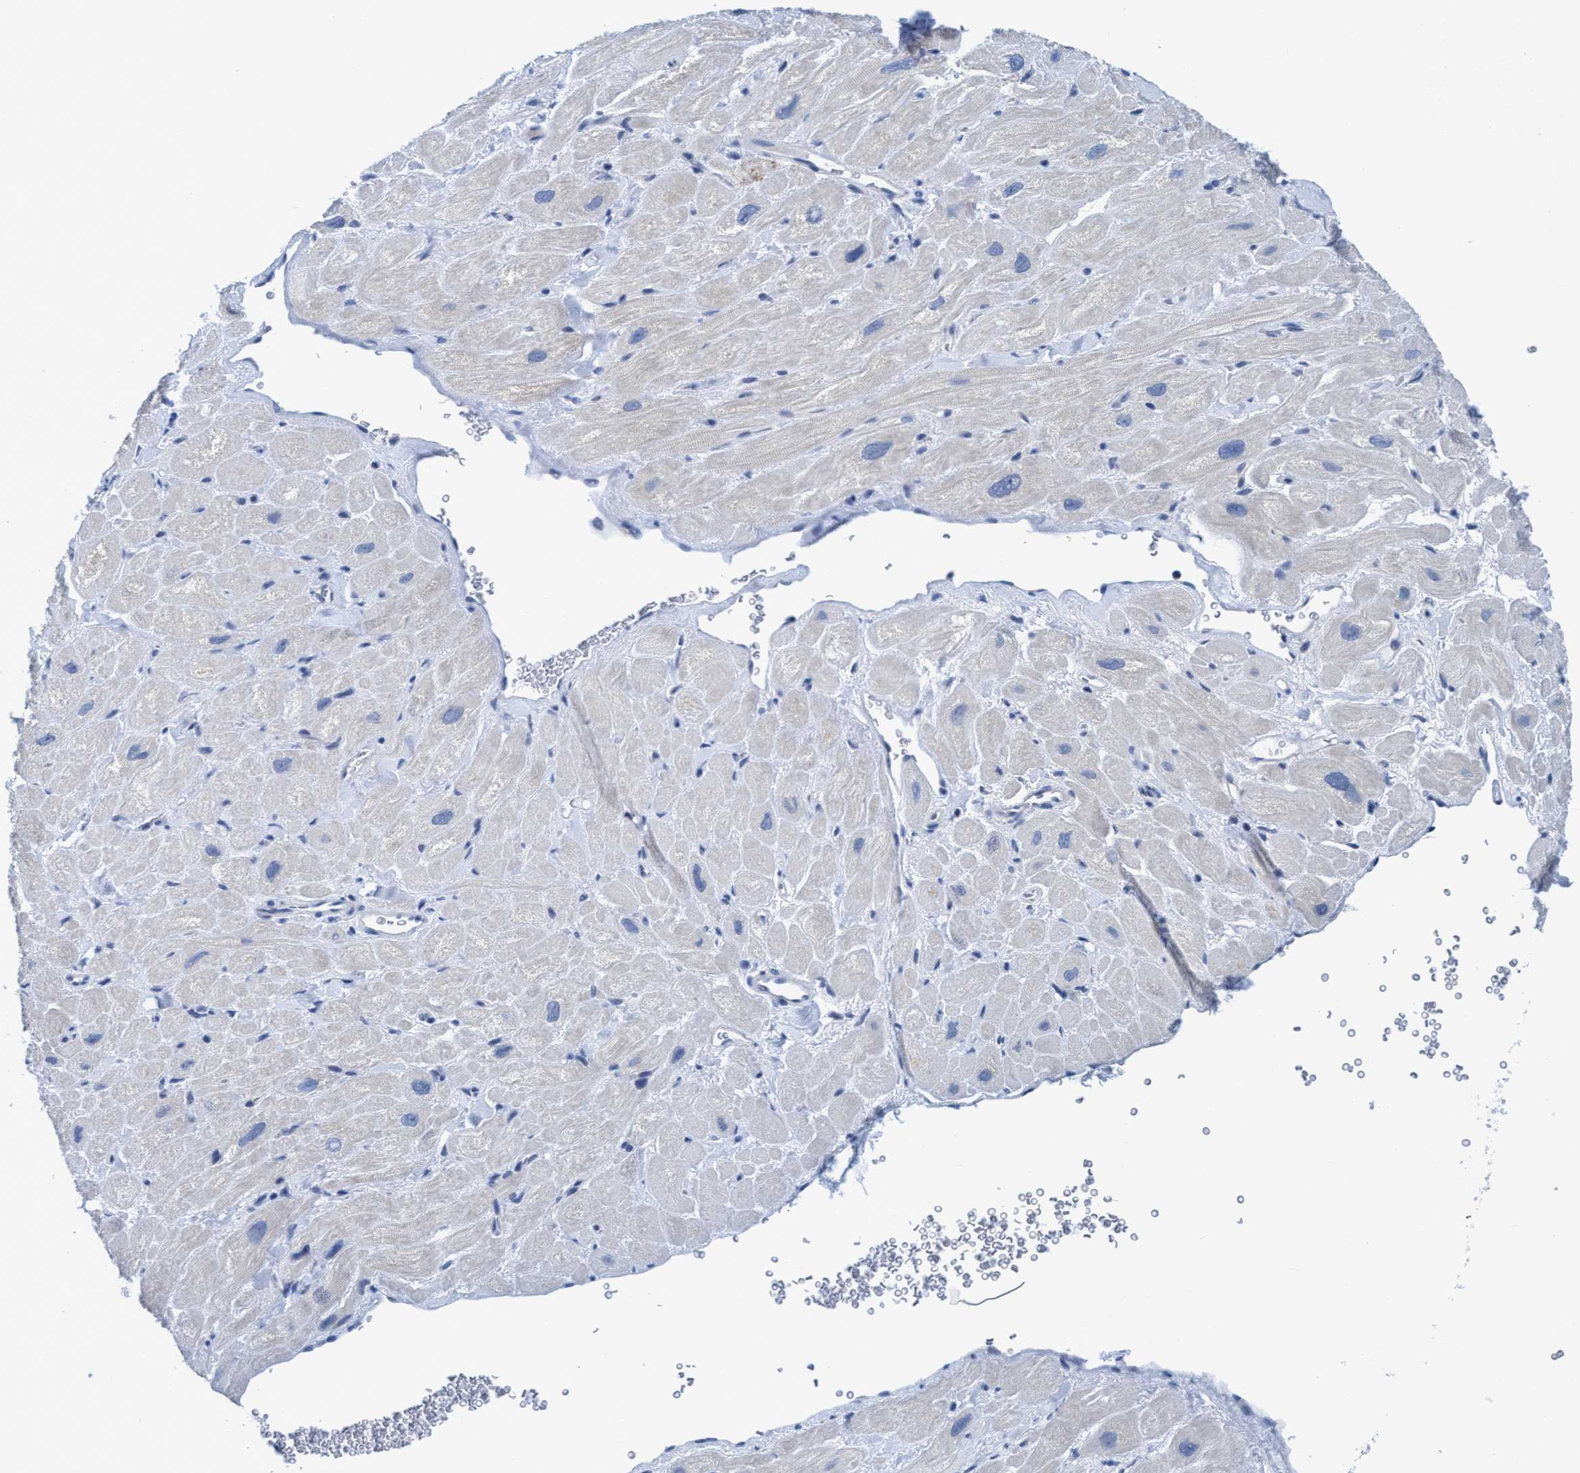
{"staining": {"intensity": "weak", "quantity": "<25%", "location": "cytoplasmic/membranous"}, "tissue": "heart muscle", "cell_type": "Cardiomyocytes", "image_type": "normal", "snomed": [{"axis": "morphology", "description": "Normal tissue, NOS"}, {"axis": "topography", "description": "Heart"}], "caption": "Protein analysis of benign heart muscle displays no significant positivity in cardiomyocytes.", "gene": "DNAI1", "patient": {"sex": "male", "age": 49}}